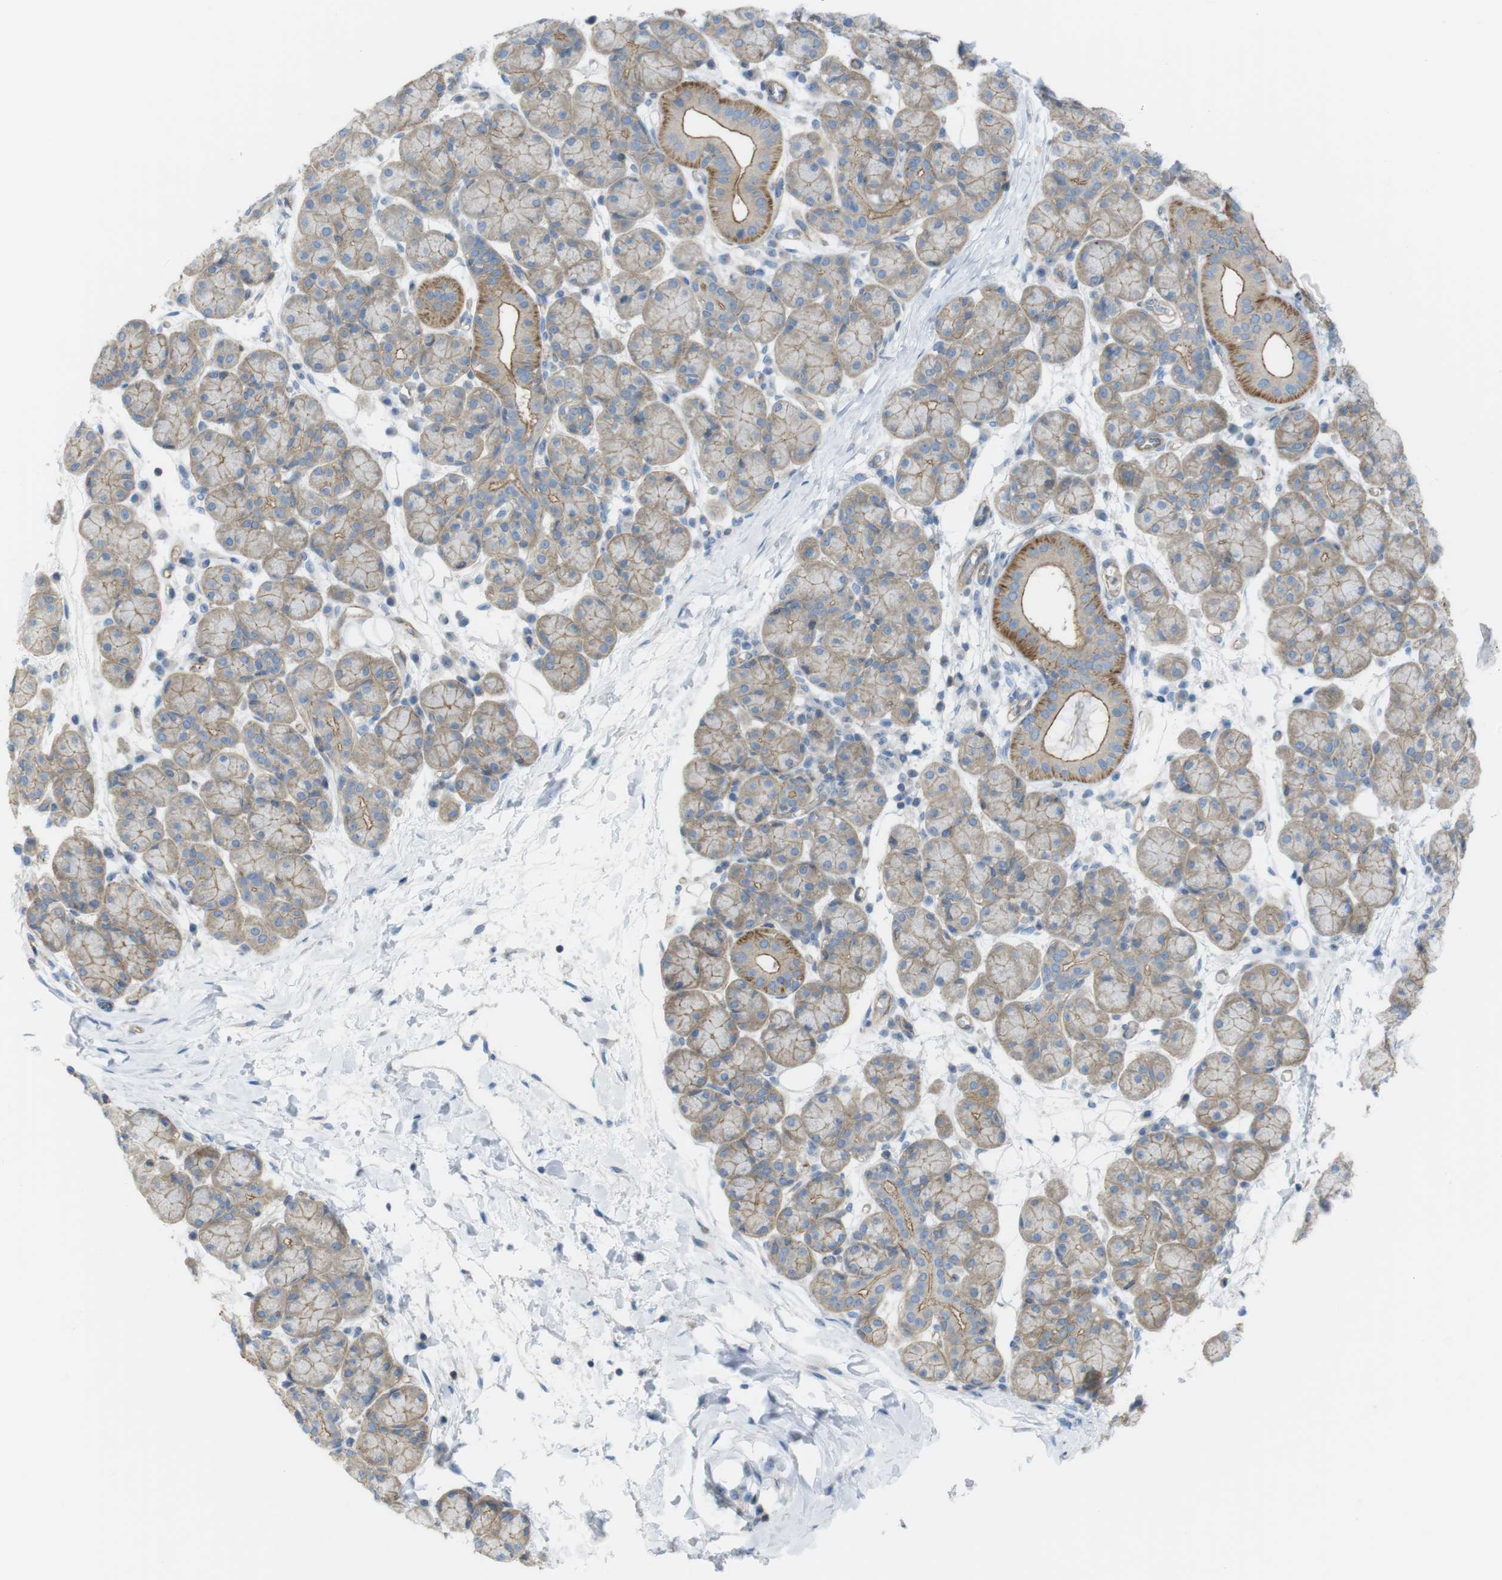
{"staining": {"intensity": "moderate", "quantity": "25%-75%", "location": "cytoplasmic/membranous"}, "tissue": "salivary gland", "cell_type": "Glandular cells", "image_type": "normal", "snomed": [{"axis": "morphology", "description": "Normal tissue, NOS"}, {"axis": "morphology", "description": "Inflammation, NOS"}, {"axis": "topography", "description": "Lymph node"}, {"axis": "topography", "description": "Salivary gland"}], "caption": "Benign salivary gland exhibits moderate cytoplasmic/membranous positivity in about 25%-75% of glandular cells, visualized by immunohistochemistry. The protein is stained brown, and the nuclei are stained in blue (DAB (3,3'-diaminobenzidine) IHC with brightfield microscopy, high magnification).", "gene": "PREX2", "patient": {"sex": "male", "age": 3}}